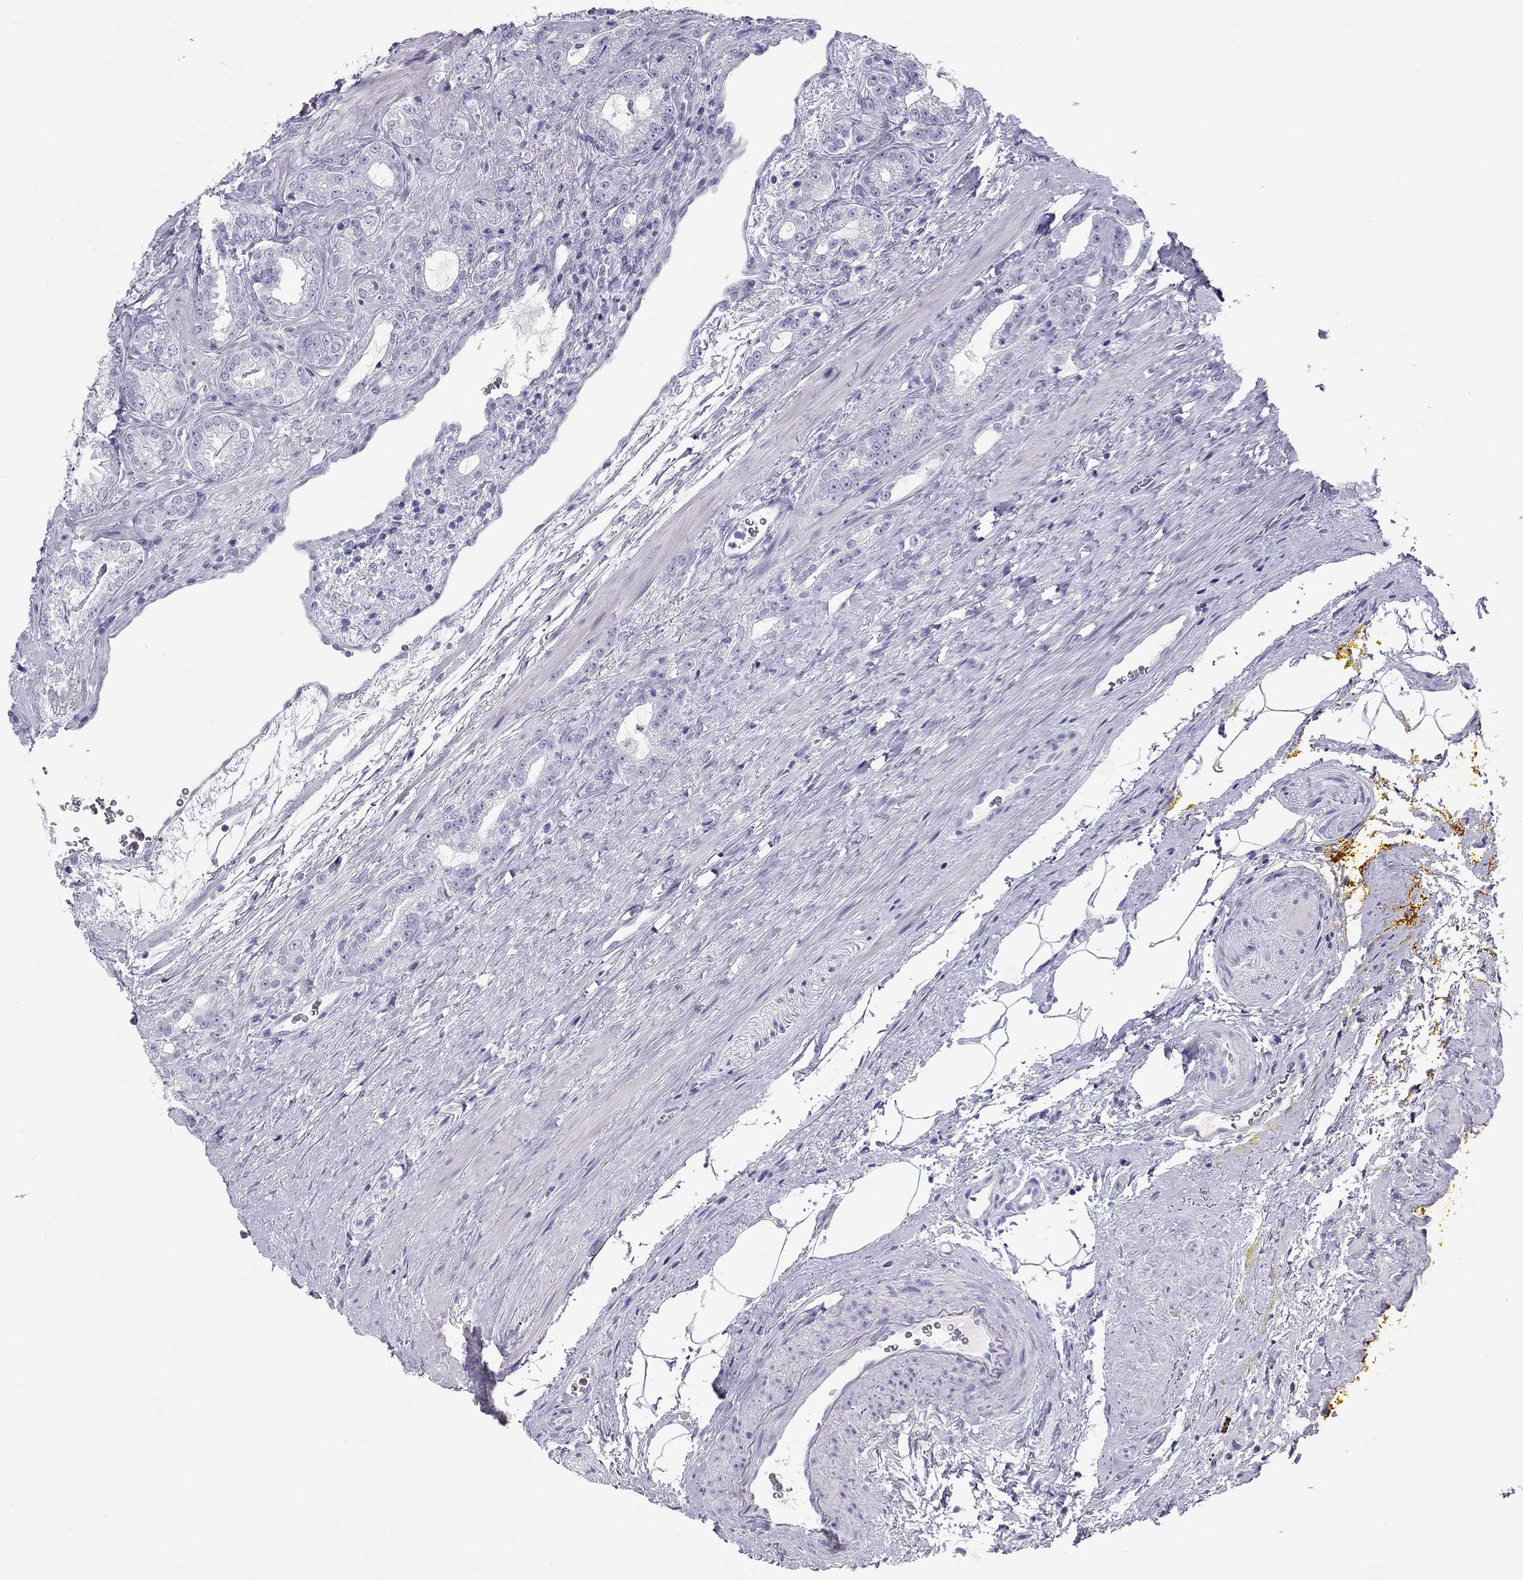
{"staining": {"intensity": "negative", "quantity": "none", "location": "none"}, "tissue": "prostate cancer", "cell_type": "Tumor cells", "image_type": "cancer", "snomed": [{"axis": "morphology", "description": "Adenocarcinoma, NOS"}, {"axis": "topography", "description": "Prostate"}], "caption": "Immunohistochemical staining of human prostate adenocarcinoma reveals no significant staining in tumor cells. (Immunohistochemistry (ihc), brightfield microscopy, high magnification).", "gene": "FSCN3", "patient": {"sex": "male", "age": 67}}